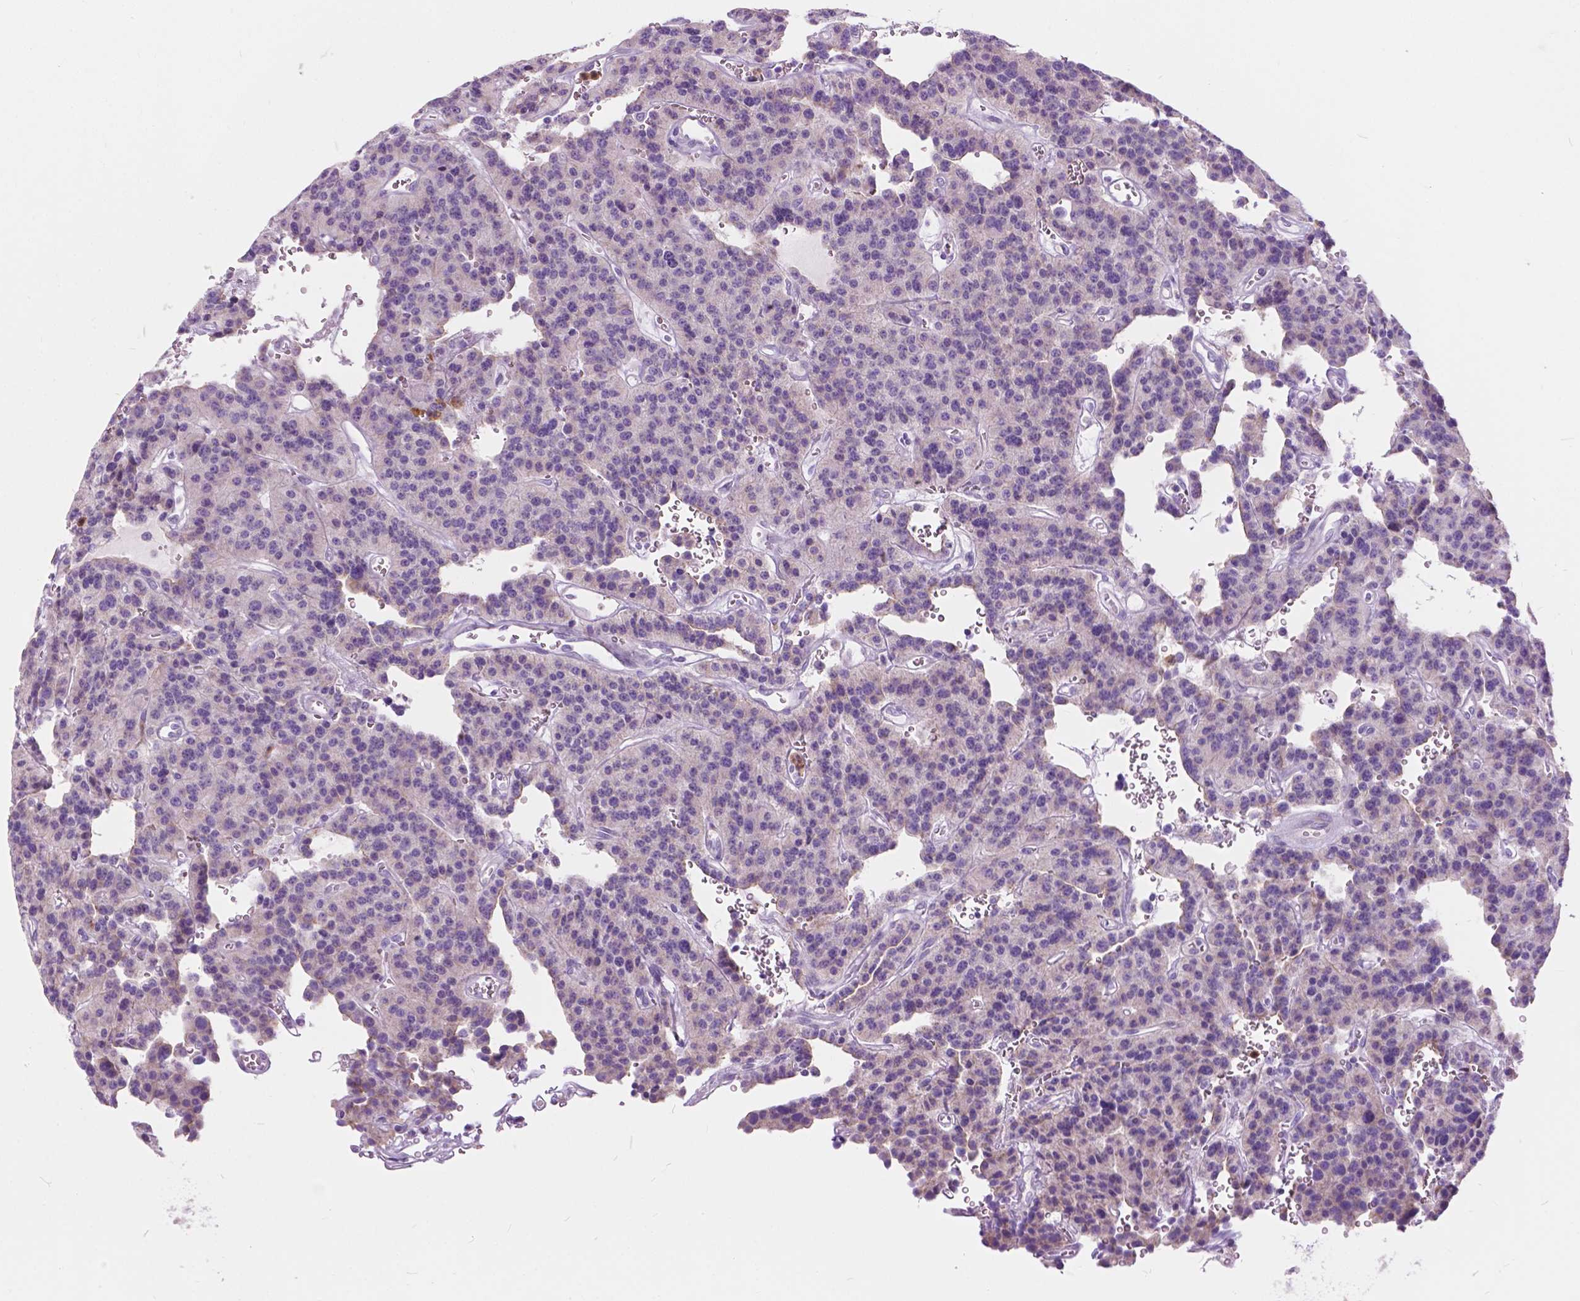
{"staining": {"intensity": "negative", "quantity": "none", "location": "none"}, "tissue": "carcinoid", "cell_type": "Tumor cells", "image_type": "cancer", "snomed": [{"axis": "morphology", "description": "Carcinoid, malignant, NOS"}, {"axis": "topography", "description": "Lung"}], "caption": "There is no significant staining in tumor cells of carcinoid (malignant).", "gene": "PRR35", "patient": {"sex": "female", "age": 71}}